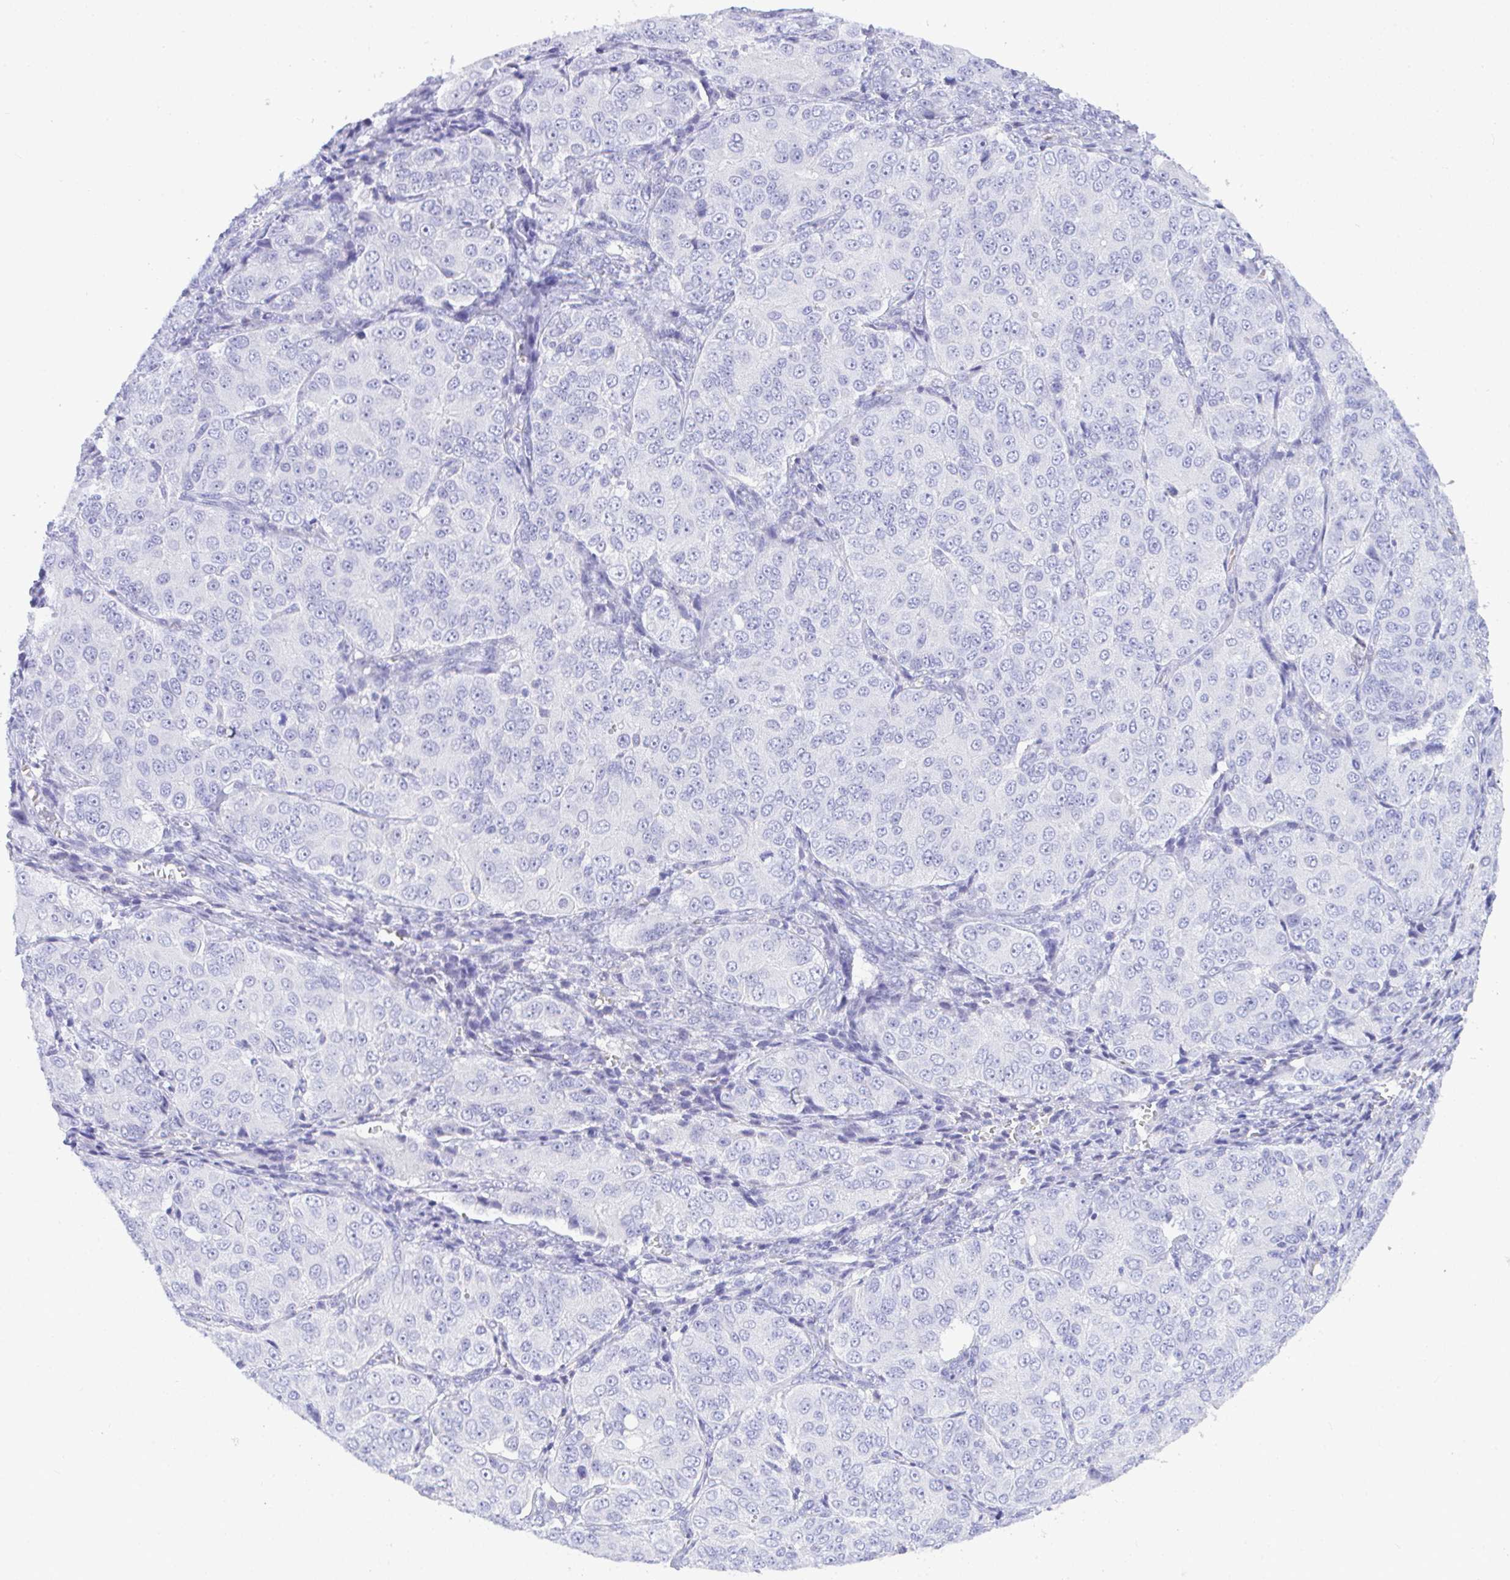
{"staining": {"intensity": "negative", "quantity": "none", "location": "none"}, "tissue": "ovarian cancer", "cell_type": "Tumor cells", "image_type": "cancer", "snomed": [{"axis": "morphology", "description": "Carcinoma, endometroid"}, {"axis": "topography", "description": "Ovary"}], "caption": "The photomicrograph displays no staining of tumor cells in ovarian cancer.", "gene": "SEL1L2", "patient": {"sex": "female", "age": 51}}